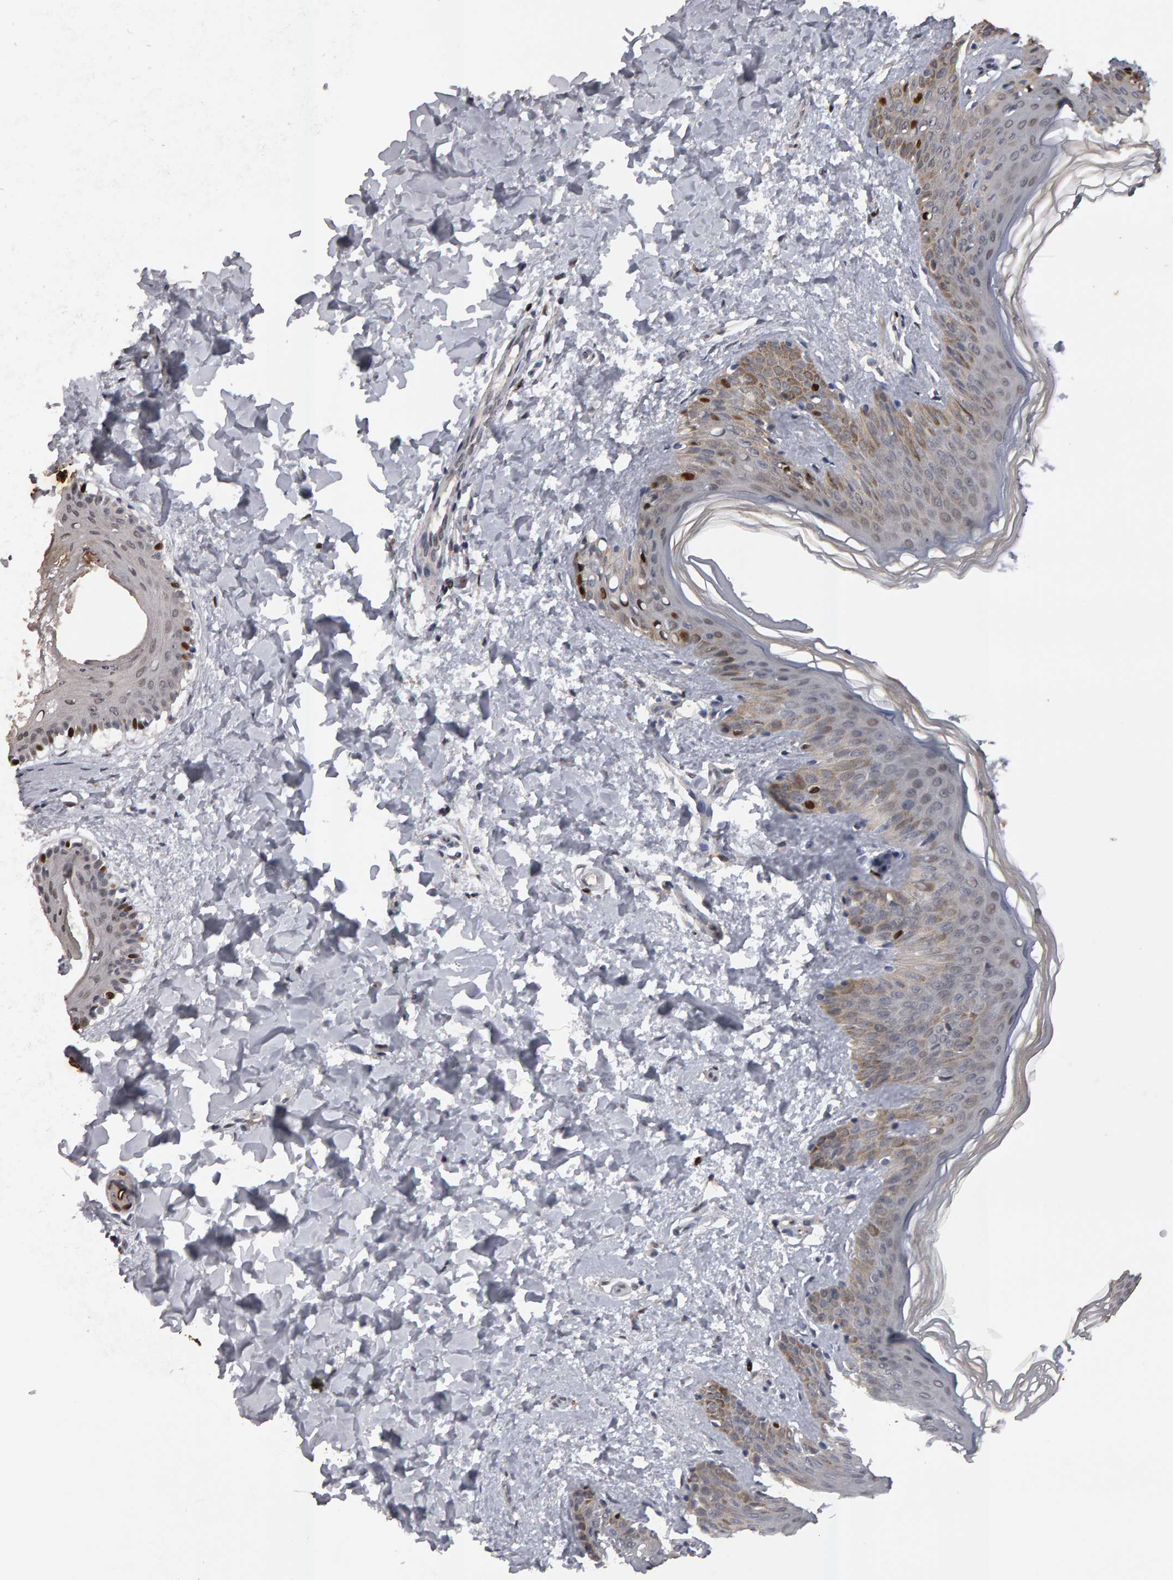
{"staining": {"intensity": "moderate", "quantity": ">75%", "location": "cytoplasmic/membranous,nuclear"}, "tissue": "skin", "cell_type": "Fibroblasts", "image_type": "normal", "snomed": [{"axis": "morphology", "description": "Normal tissue, NOS"}, {"axis": "morphology", "description": "Neoplasm, benign, NOS"}, {"axis": "topography", "description": "Skin"}, {"axis": "topography", "description": "Soft tissue"}], "caption": "A histopathology image of skin stained for a protein reveals moderate cytoplasmic/membranous,nuclear brown staining in fibroblasts. The staining is performed using DAB (3,3'-diaminobenzidine) brown chromogen to label protein expression. The nuclei are counter-stained blue using hematoxylin.", "gene": "IPO8", "patient": {"sex": "male", "age": 26}}